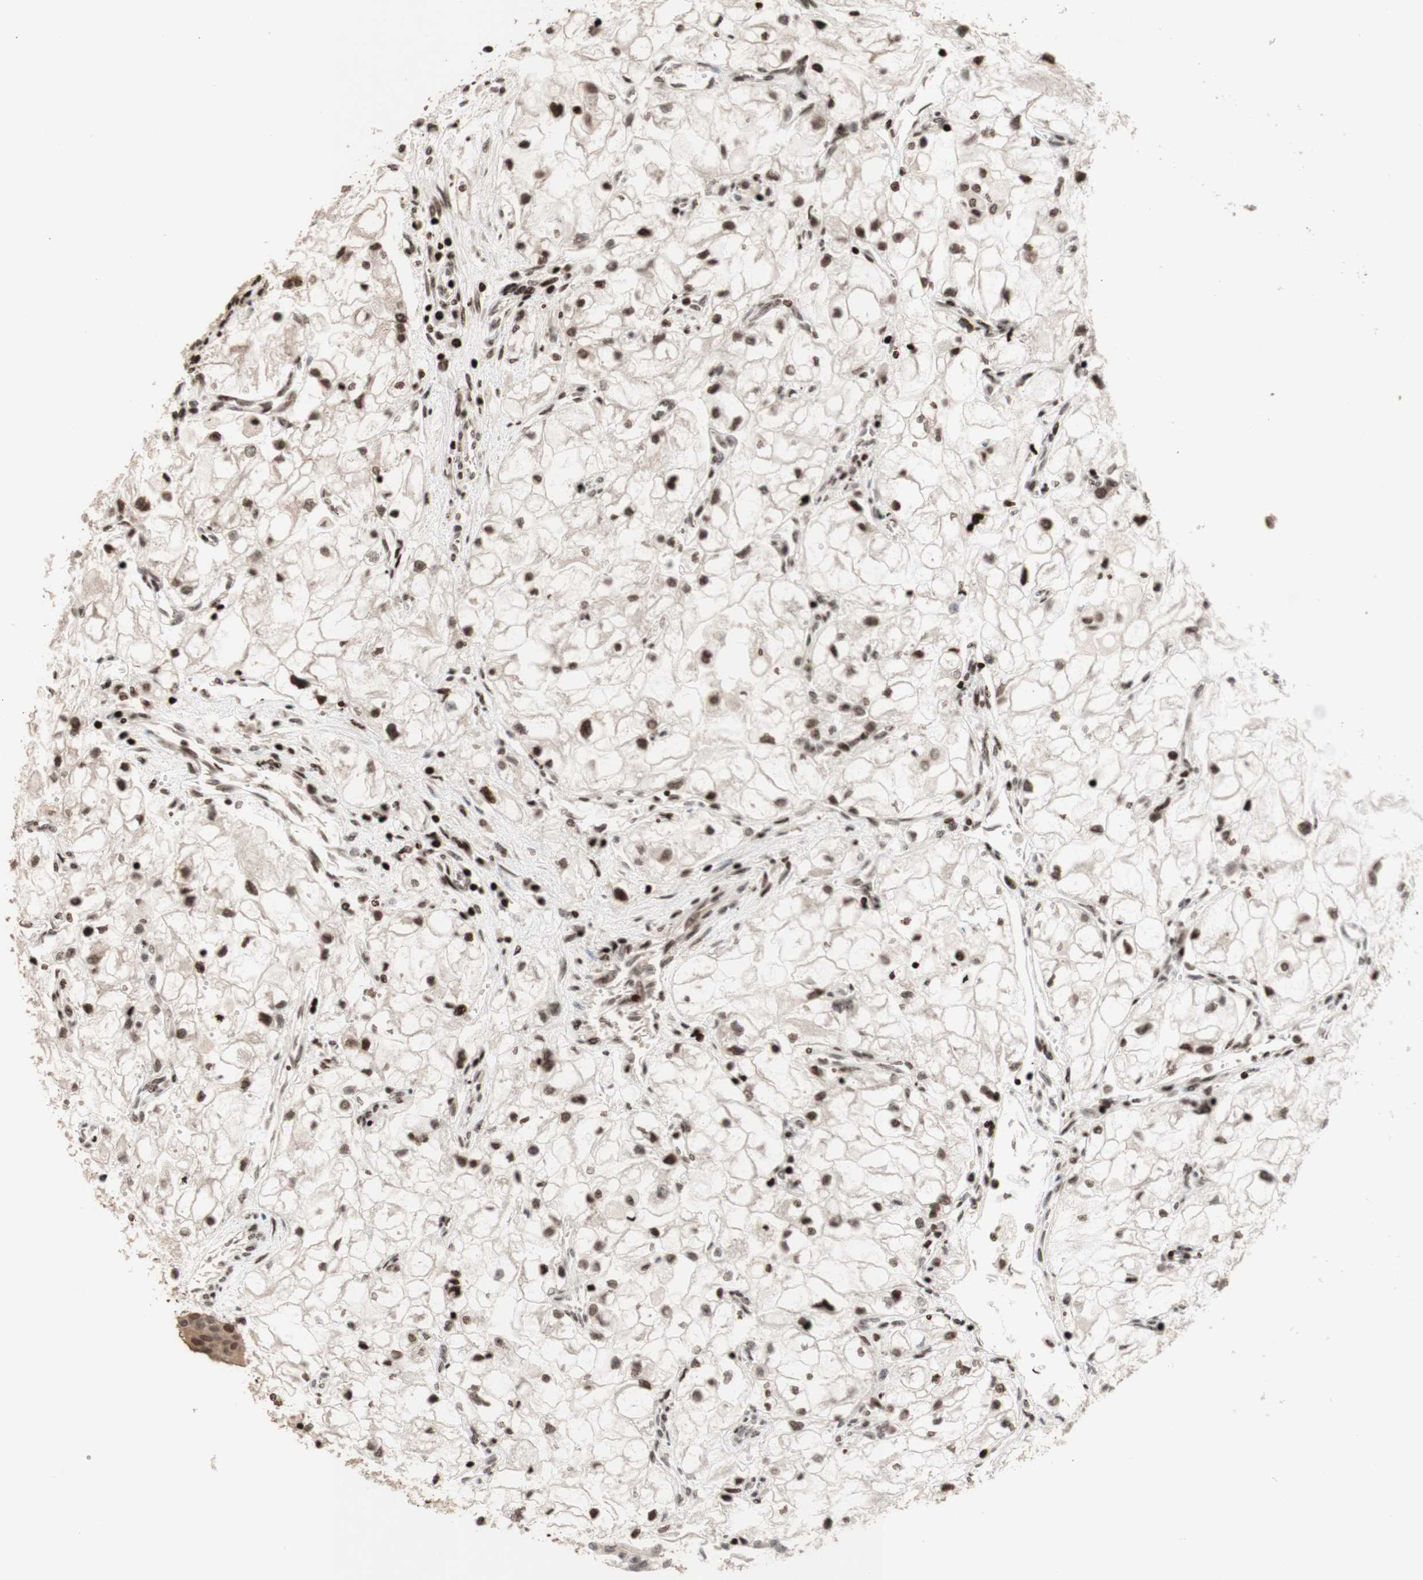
{"staining": {"intensity": "weak", "quantity": "25%-75%", "location": "nuclear"}, "tissue": "renal cancer", "cell_type": "Tumor cells", "image_type": "cancer", "snomed": [{"axis": "morphology", "description": "Adenocarcinoma, NOS"}, {"axis": "topography", "description": "Kidney"}], "caption": "The photomicrograph demonstrates a brown stain indicating the presence of a protein in the nuclear of tumor cells in renal adenocarcinoma.", "gene": "POLA1", "patient": {"sex": "female", "age": 70}}